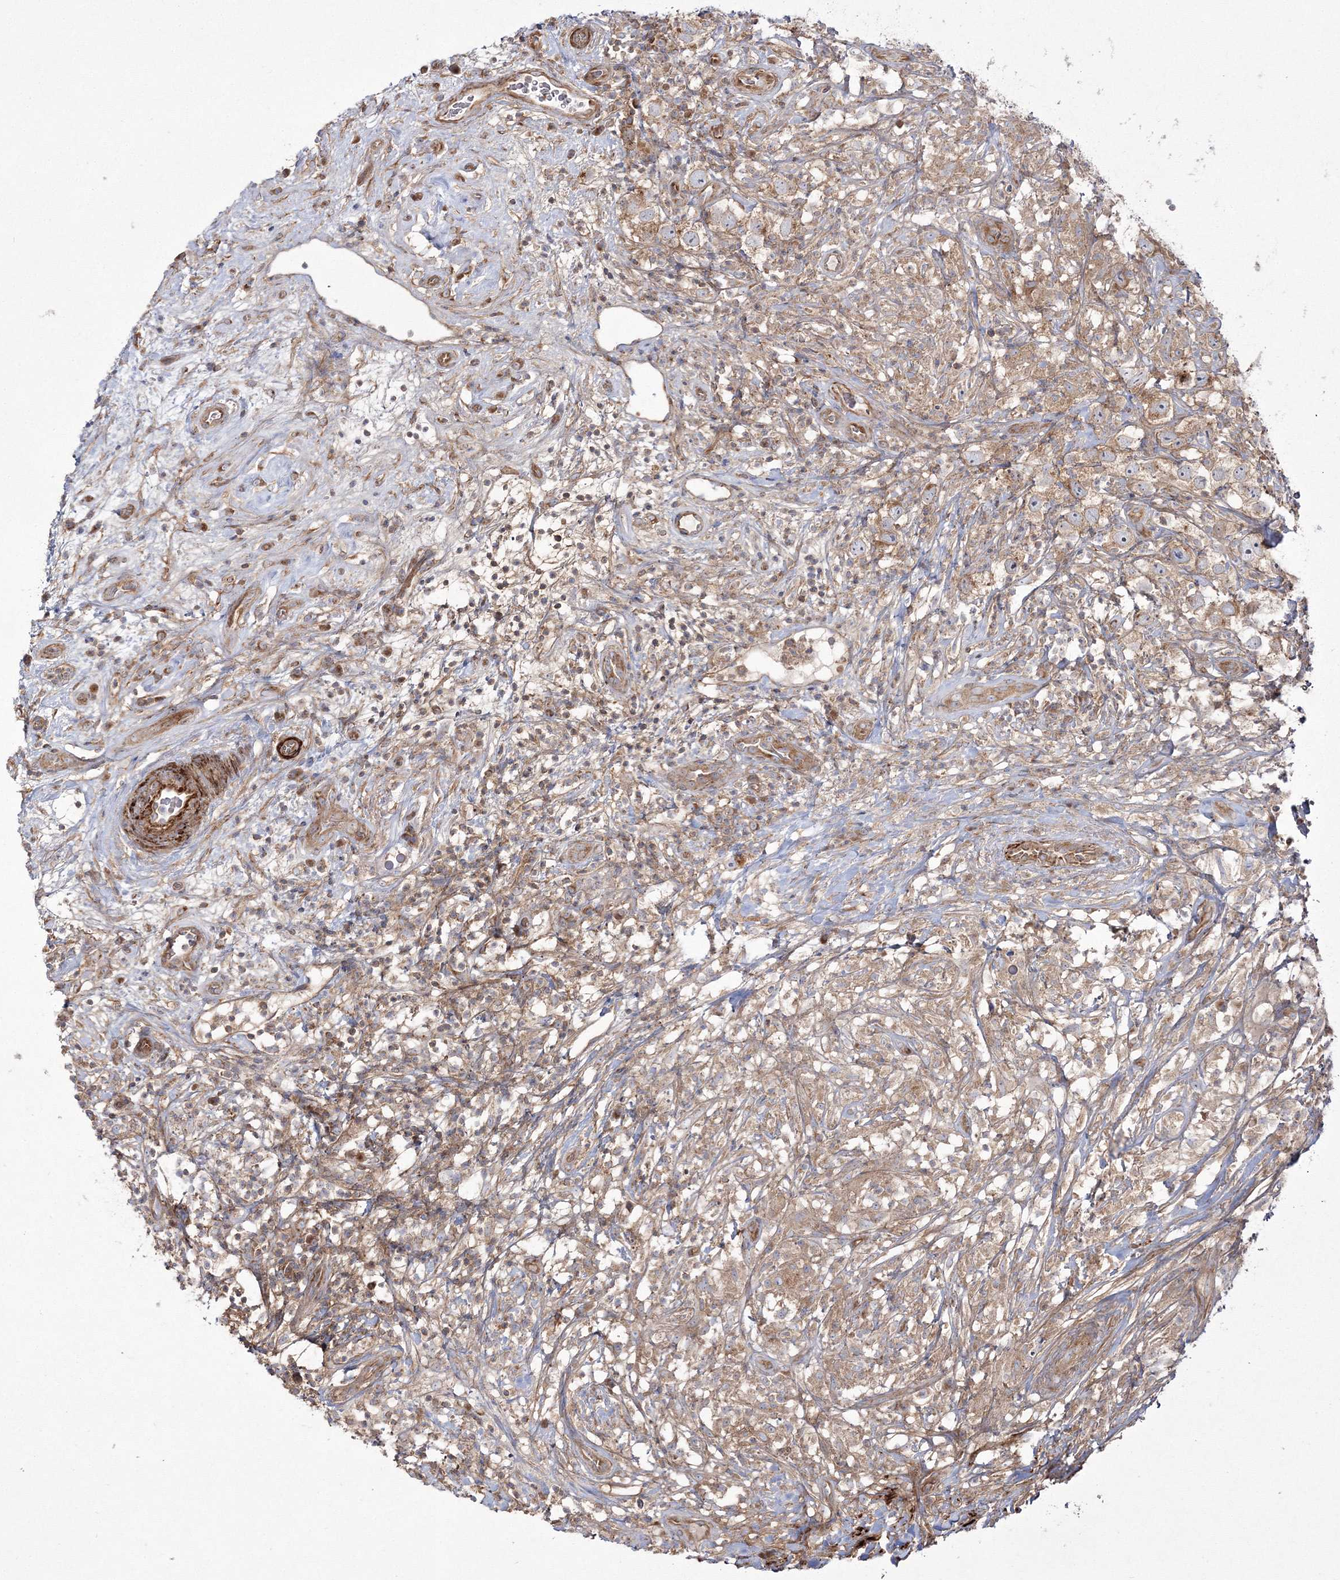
{"staining": {"intensity": "weak", "quantity": ">75%", "location": "cytoplasmic/membranous"}, "tissue": "testis cancer", "cell_type": "Tumor cells", "image_type": "cancer", "snomed": [{"axis": "morphology", "description": "Seminoma, NOS"}, {"axis": "topography", "description": "Testis"}], "caption": "Immunohistochemical staining of testis cancer exhibits low levels of weak cytoplasmic/membranous protein expression in approximately >75% of tumor cells.", "gene": "ZSWIM6", "patient": {"sex": "male", "age": 49}}